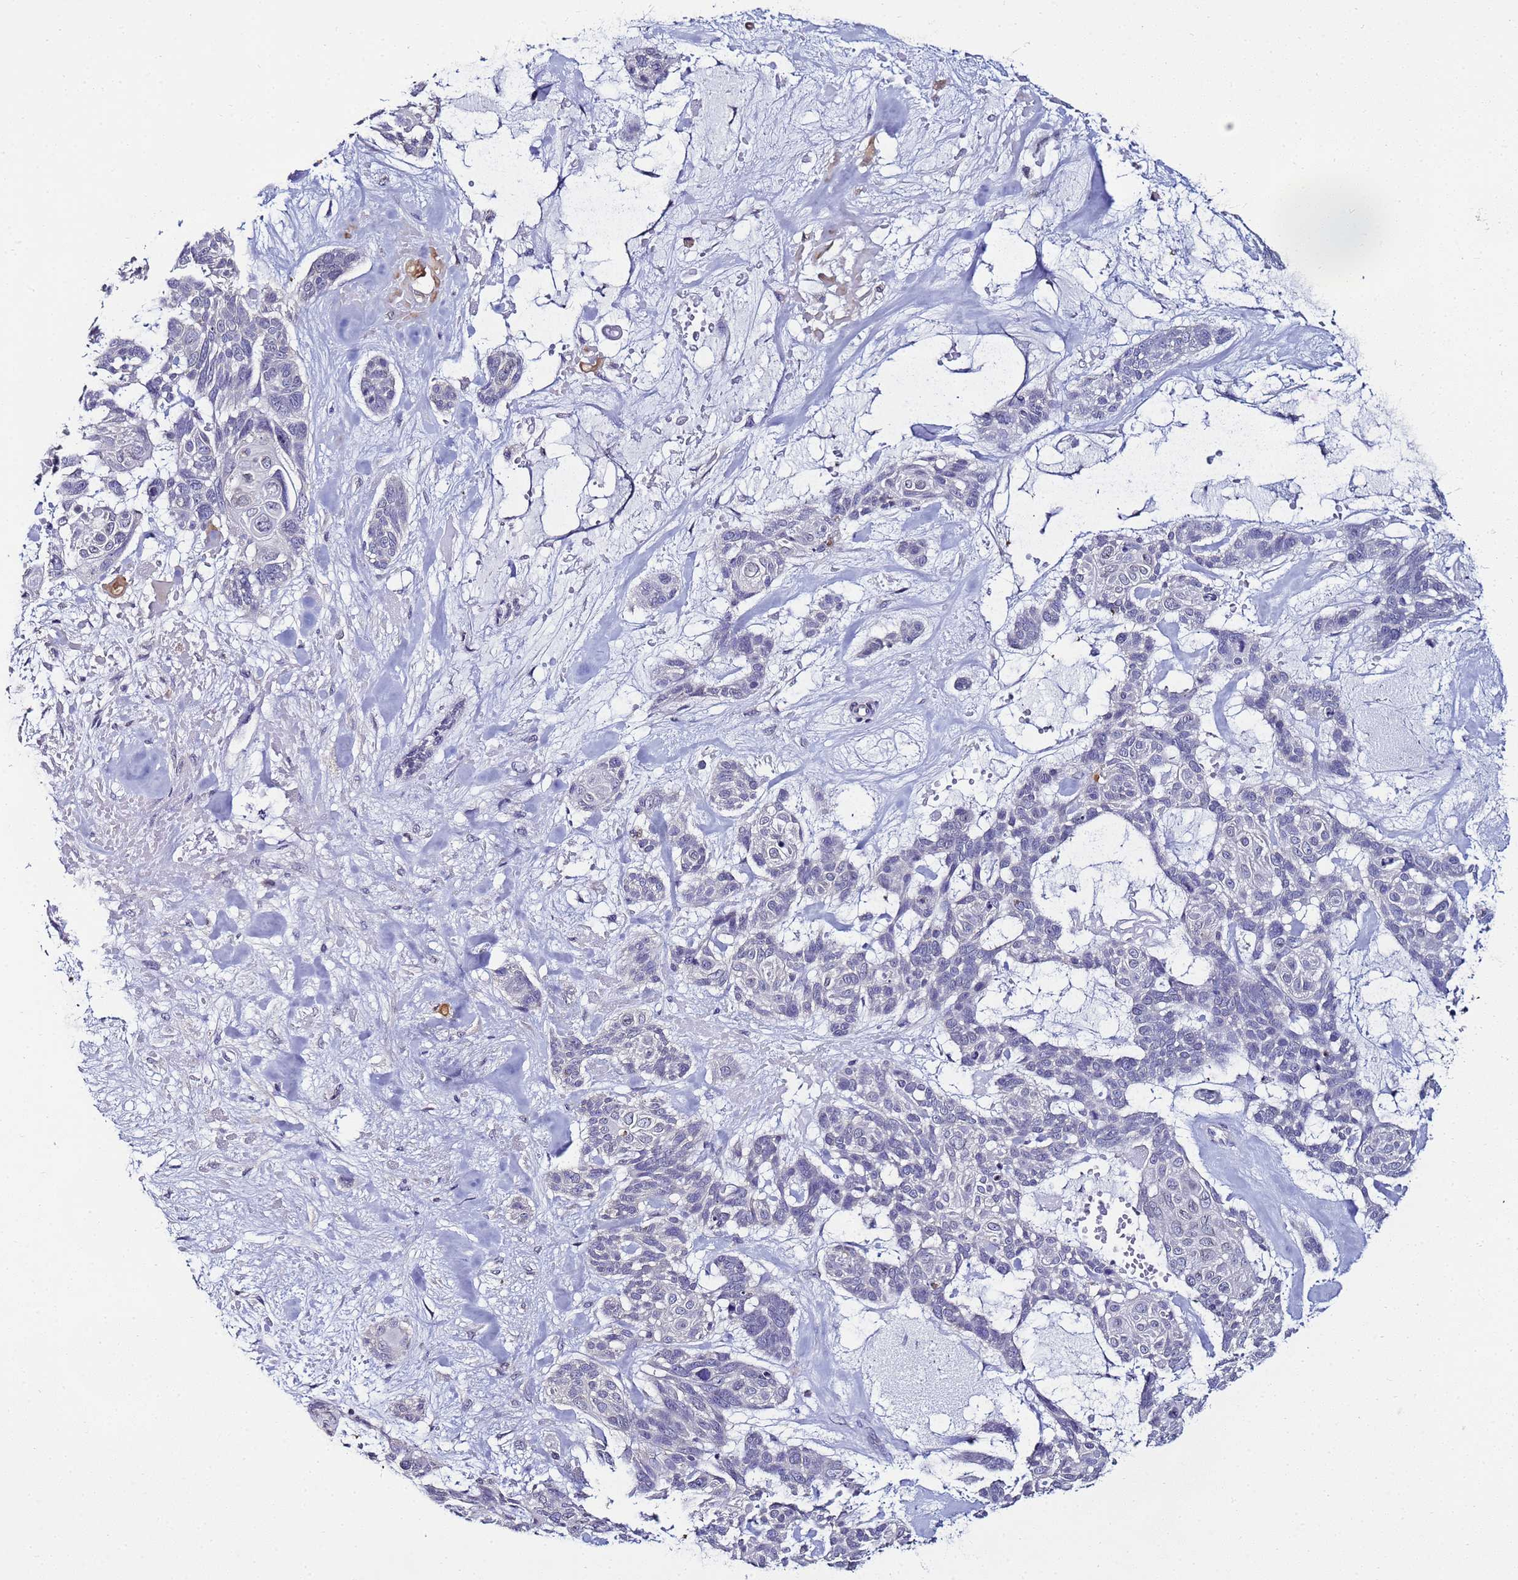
{"staining": {"intensity": "negative", "quantity": "none", "location": "none"}, "tissue": "skin cancer", "cell_type": "Tumor cells", "image_type": "cancer", "snomed": [{"axis": "morphology", "description": "Basal cell carcinoma"}, {"axis": "topography", "description": "Skin"}], "caption": "High magnification brightfield microscopy of skin basal cell carcinoma stained with DAB (brown) and counterstained with hematoxylin (blue): tumor cells show no significant positivity. The staining was performed using DAB (3,3'-diaminobenzidine) to visualize the protein expression in brown, while the nuclei were stained in blue with hematoxylin (Magnification: 20x).", "gene": "FAM166B", "patient": {"sex": "male", "age": 88}}